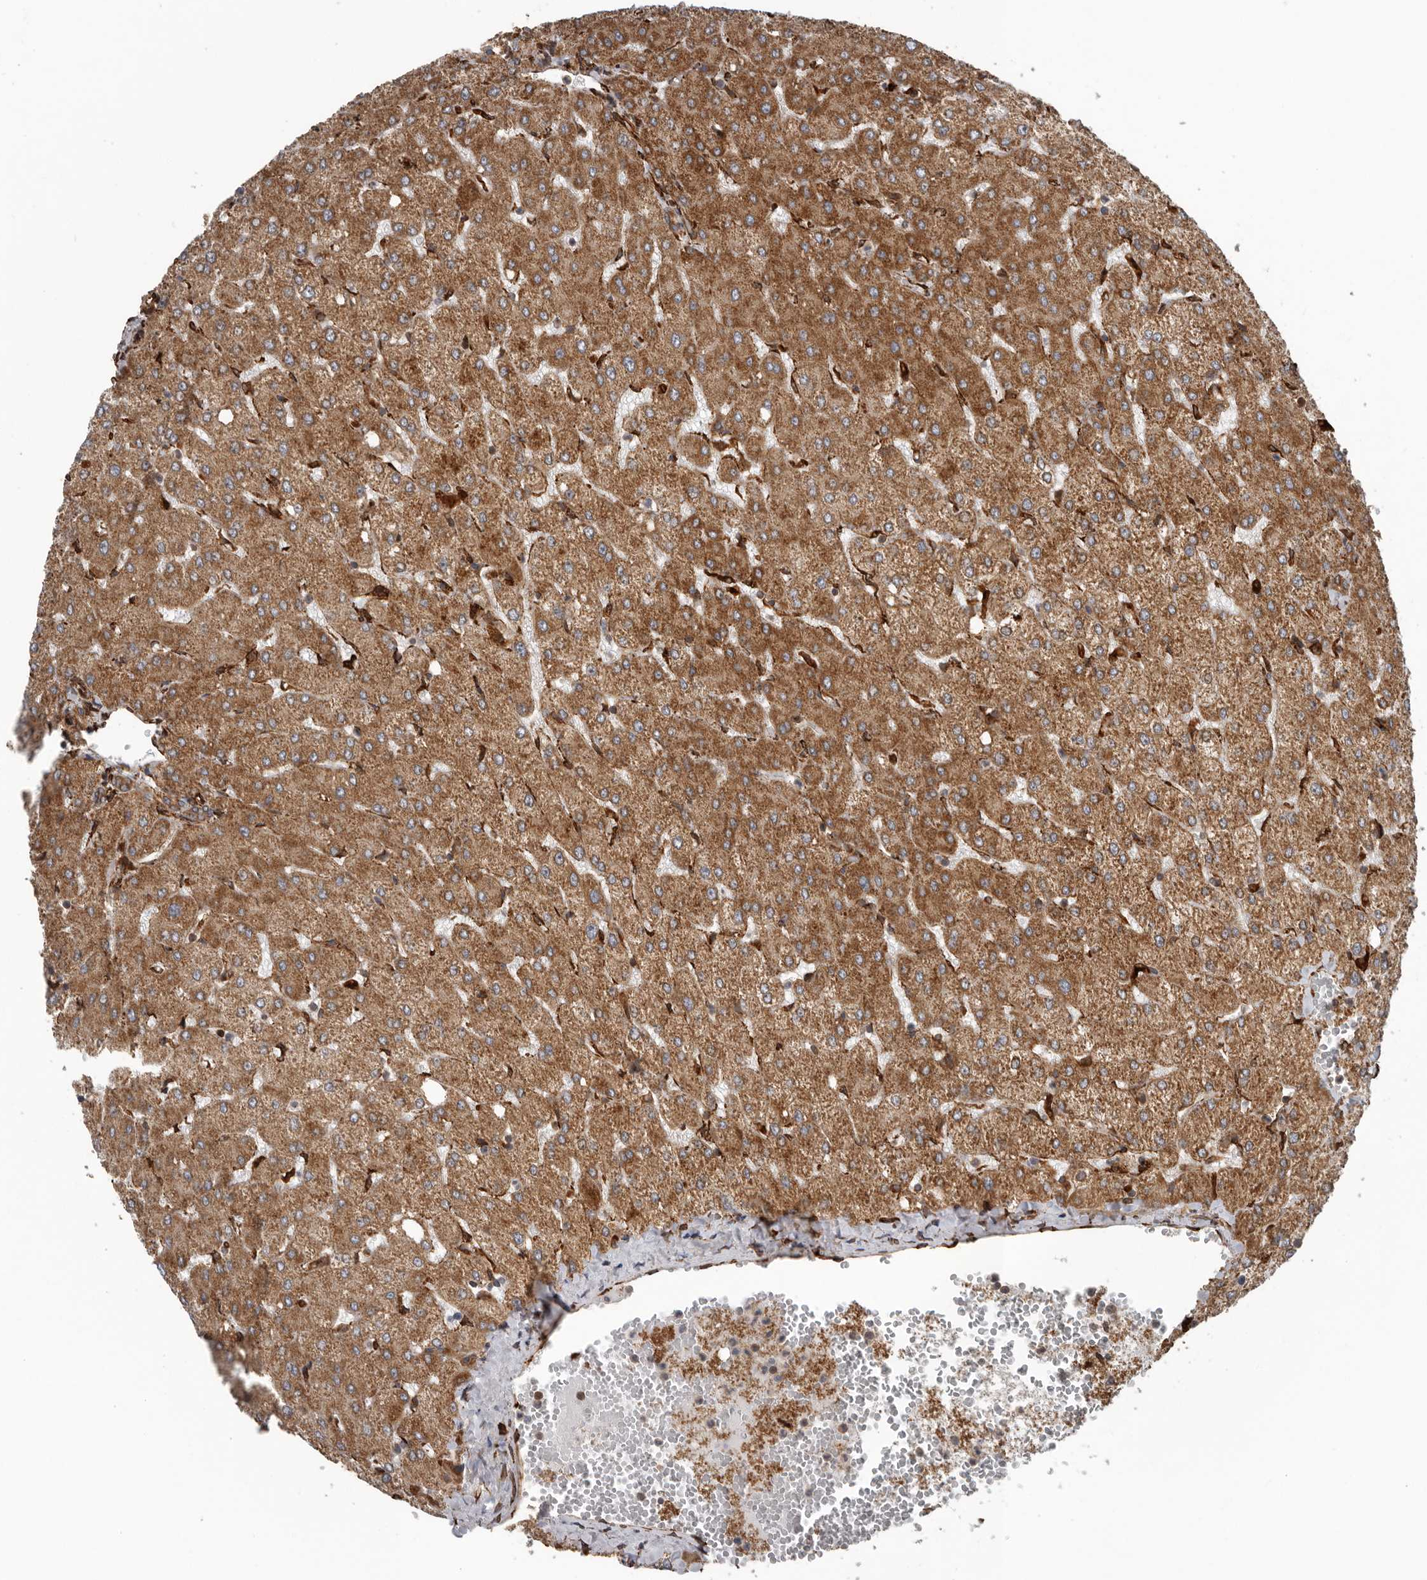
{"staining": {"intensity": "moderate", "quantity": ">75%", "location": "cytoplasmic/membranous"}, "tissue": "liver", "cell_type": "Cholangiocytes", "image_type": "normal", "snomed": [{"axis": "morphology", "description": "Normal tissue, NOS"}, {"axis": "topography", "description": "Liver"}], "caption": "Immunohistochemistry of unremarkable human liver exhibits medium levels of moderate cytoplasmic/membranous staining in about >75% of cholangiocytes. (Stains: DAB (3,3'-diaminobenzidine) in brown, nuclei in blue, Microscopy: brightfield microscopy at high magnification).", "gene": "CEP350", "patient": {"sex": "female", "age": 54}}